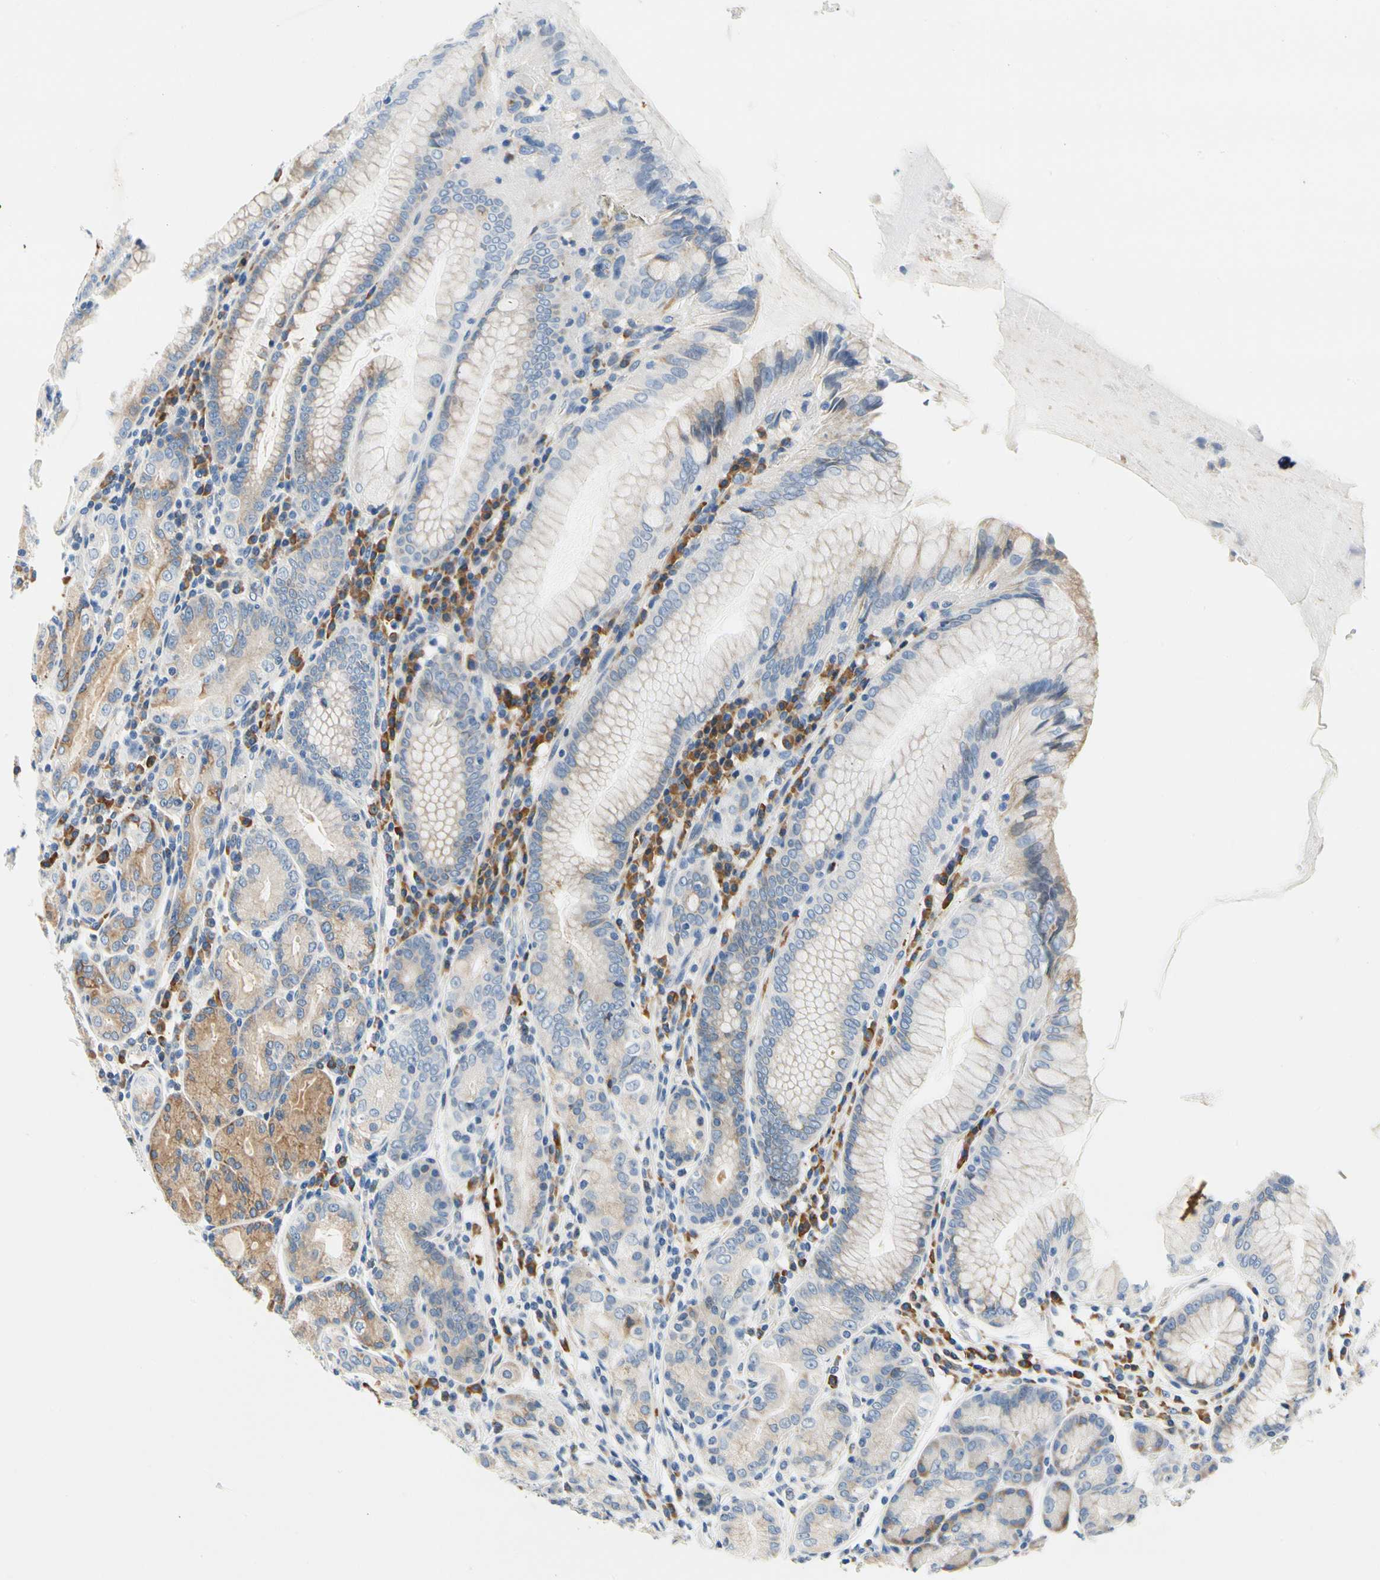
{"staining": {"intensity": "weak", "quantity": "25%-75%", "location": "cytoplasmic/membranous"}, "tissue": "stomach", "cell_type": "Glandular cells", "image_type": "normal", "snomed": [{"axis": "morphology", "description": "Normal tissue, NOS"}, {"axis": "topography", "description": "Stomach, lower"}], "caption": "Brown immunohistochemical staining in unremarkable stomach displays weak cytoplasmic/membranous expression in about 25%-75% of glandular cells.", "gene": "STXBP1", "patient": {"sex": "female", "age": 76}}